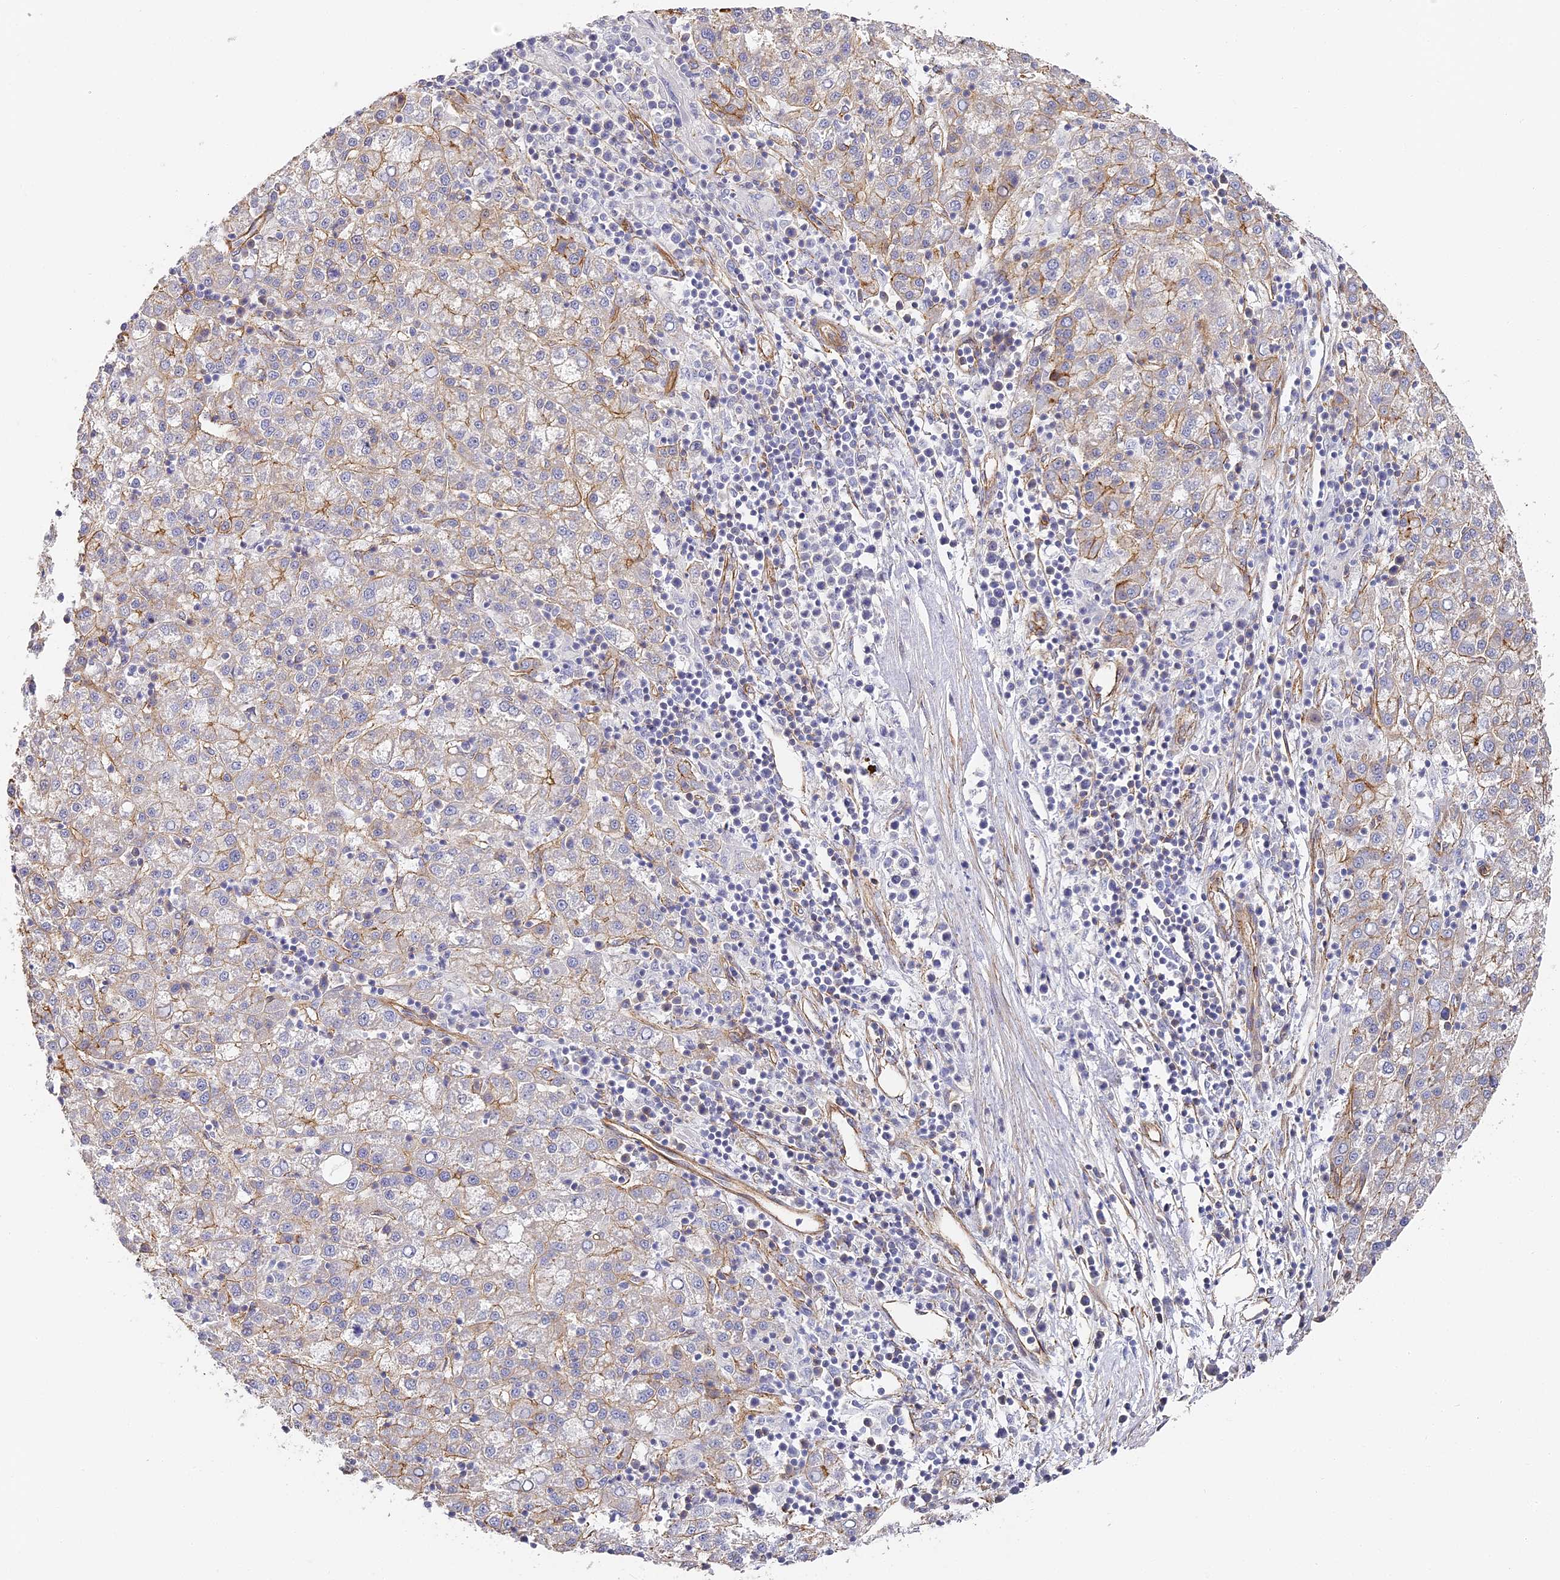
{"staining": {"intensity": "moderate", "quantity": "25%-75%", "location": "cytoplasmic/membranous"}, "tissue": "liver cancer", "cell_type": "Tumor cells", "image_type": "cancer", "snomed": [{"axis": "morphology", "description": "Carcinoma, Hepatocellular, NOS"}, {"axis": "topography", "description": "Liver"}], "caption": "Immunohistochemistry histopathology image of neoplastic tissue: liver hepatocellular carcinoma stained using immunohistochemistry (IHC) displays medium levels of moderate protein expression localized specifically in the cytoplasmic/membranous of tumor cells, appearing as a cytoplasmic/membranous brown color.", "gene": "CCDC30", "patient": {"sex": "female", "age": 58}}